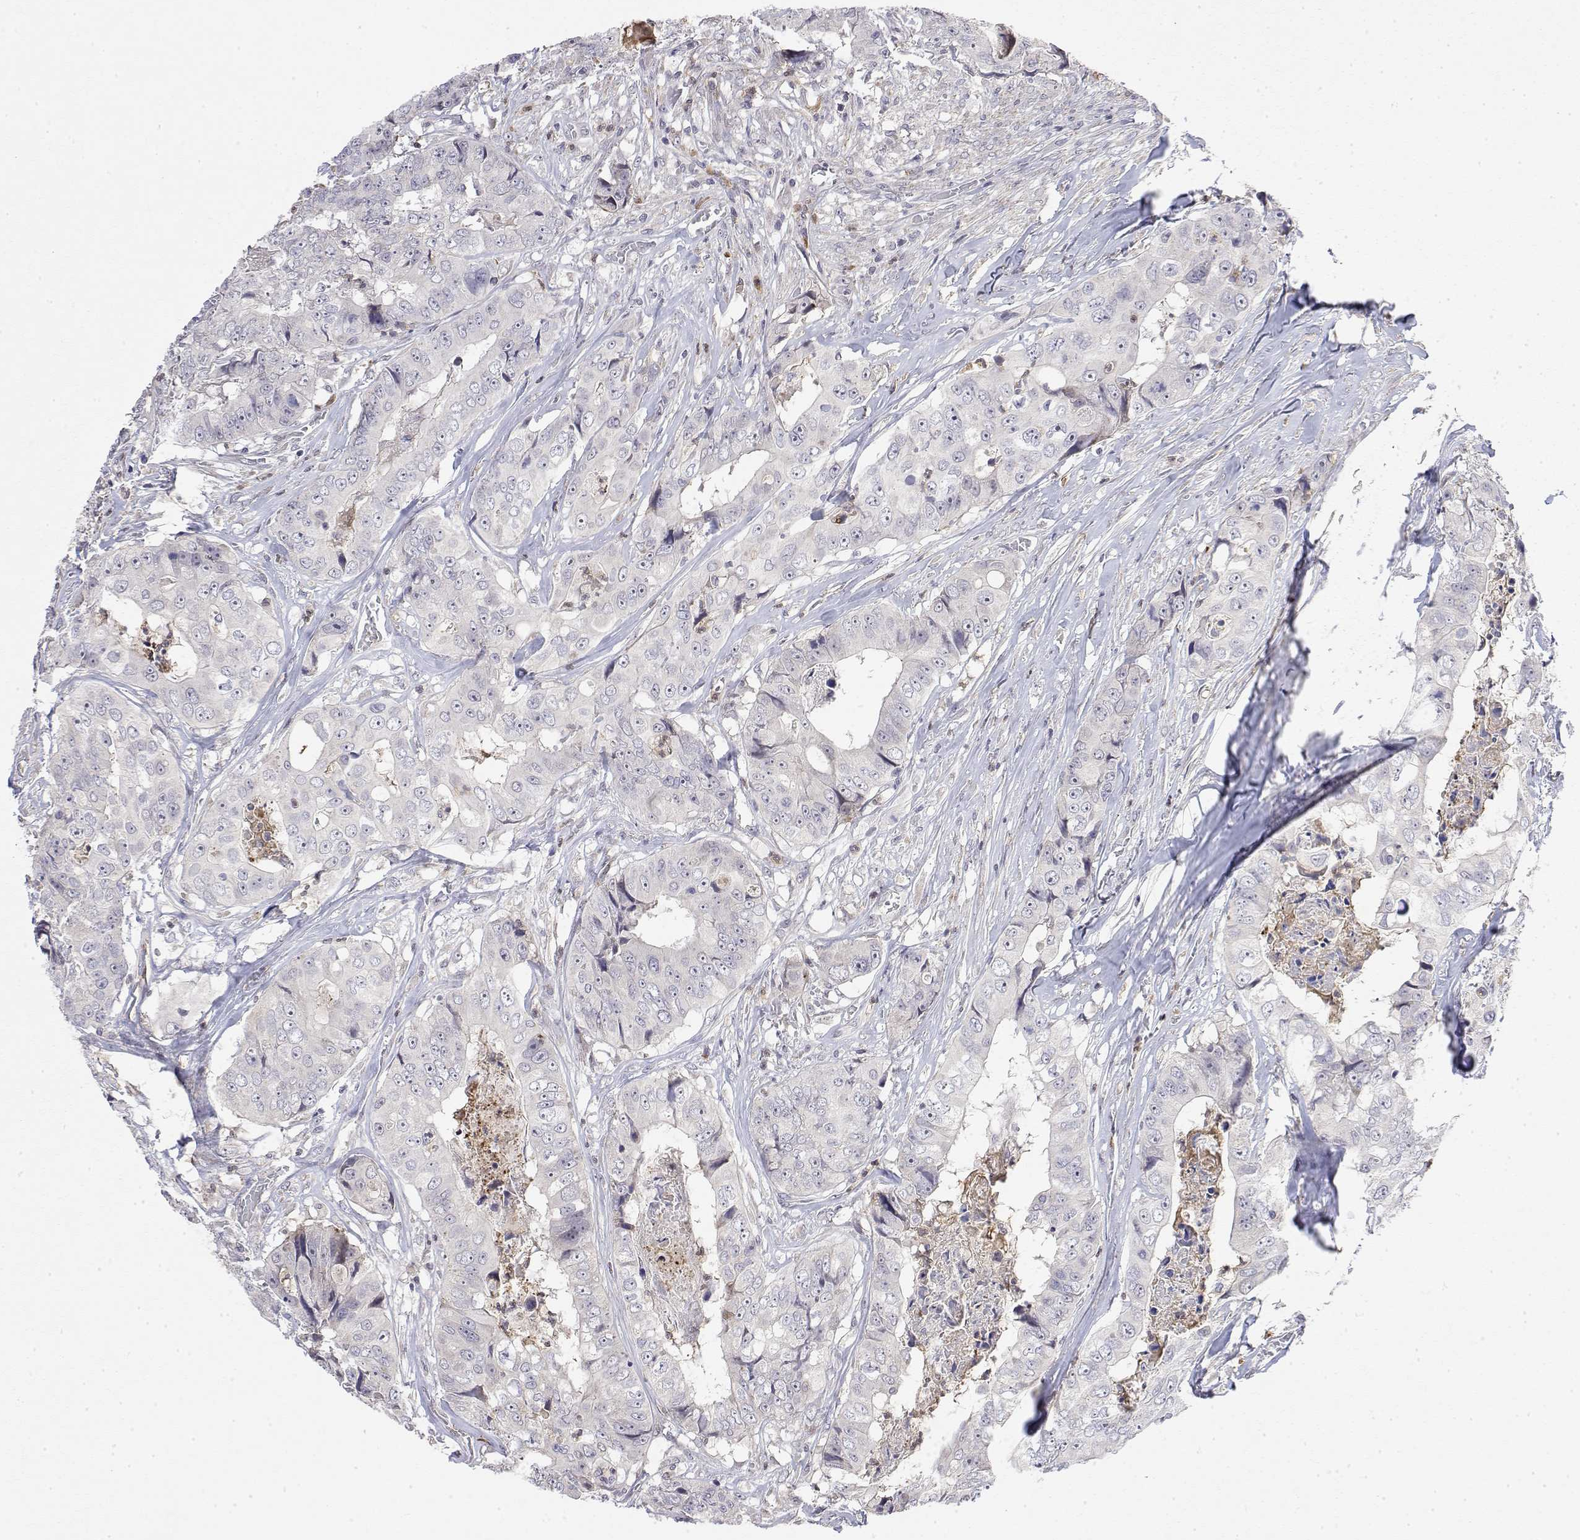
{"staining": {"intensity": "negative", "quantity": "none", "location": "none"}, "tissue": "colorectal cancer", "cell_type": "Tumor cells", "image_type": "cancer", "snomed": [{"axis": "morphology", "description": "Adenocarcinoma, NOS"}, {"axis": "topography", "description": "Rectum"}], "caption": "This is an immunohistochemistry (IHC) micrograph of colorectal cancer. There is no positivity in tumor cells.", "gene": "IGFBP4", "patient": {"sex": "female", "age": 62}}